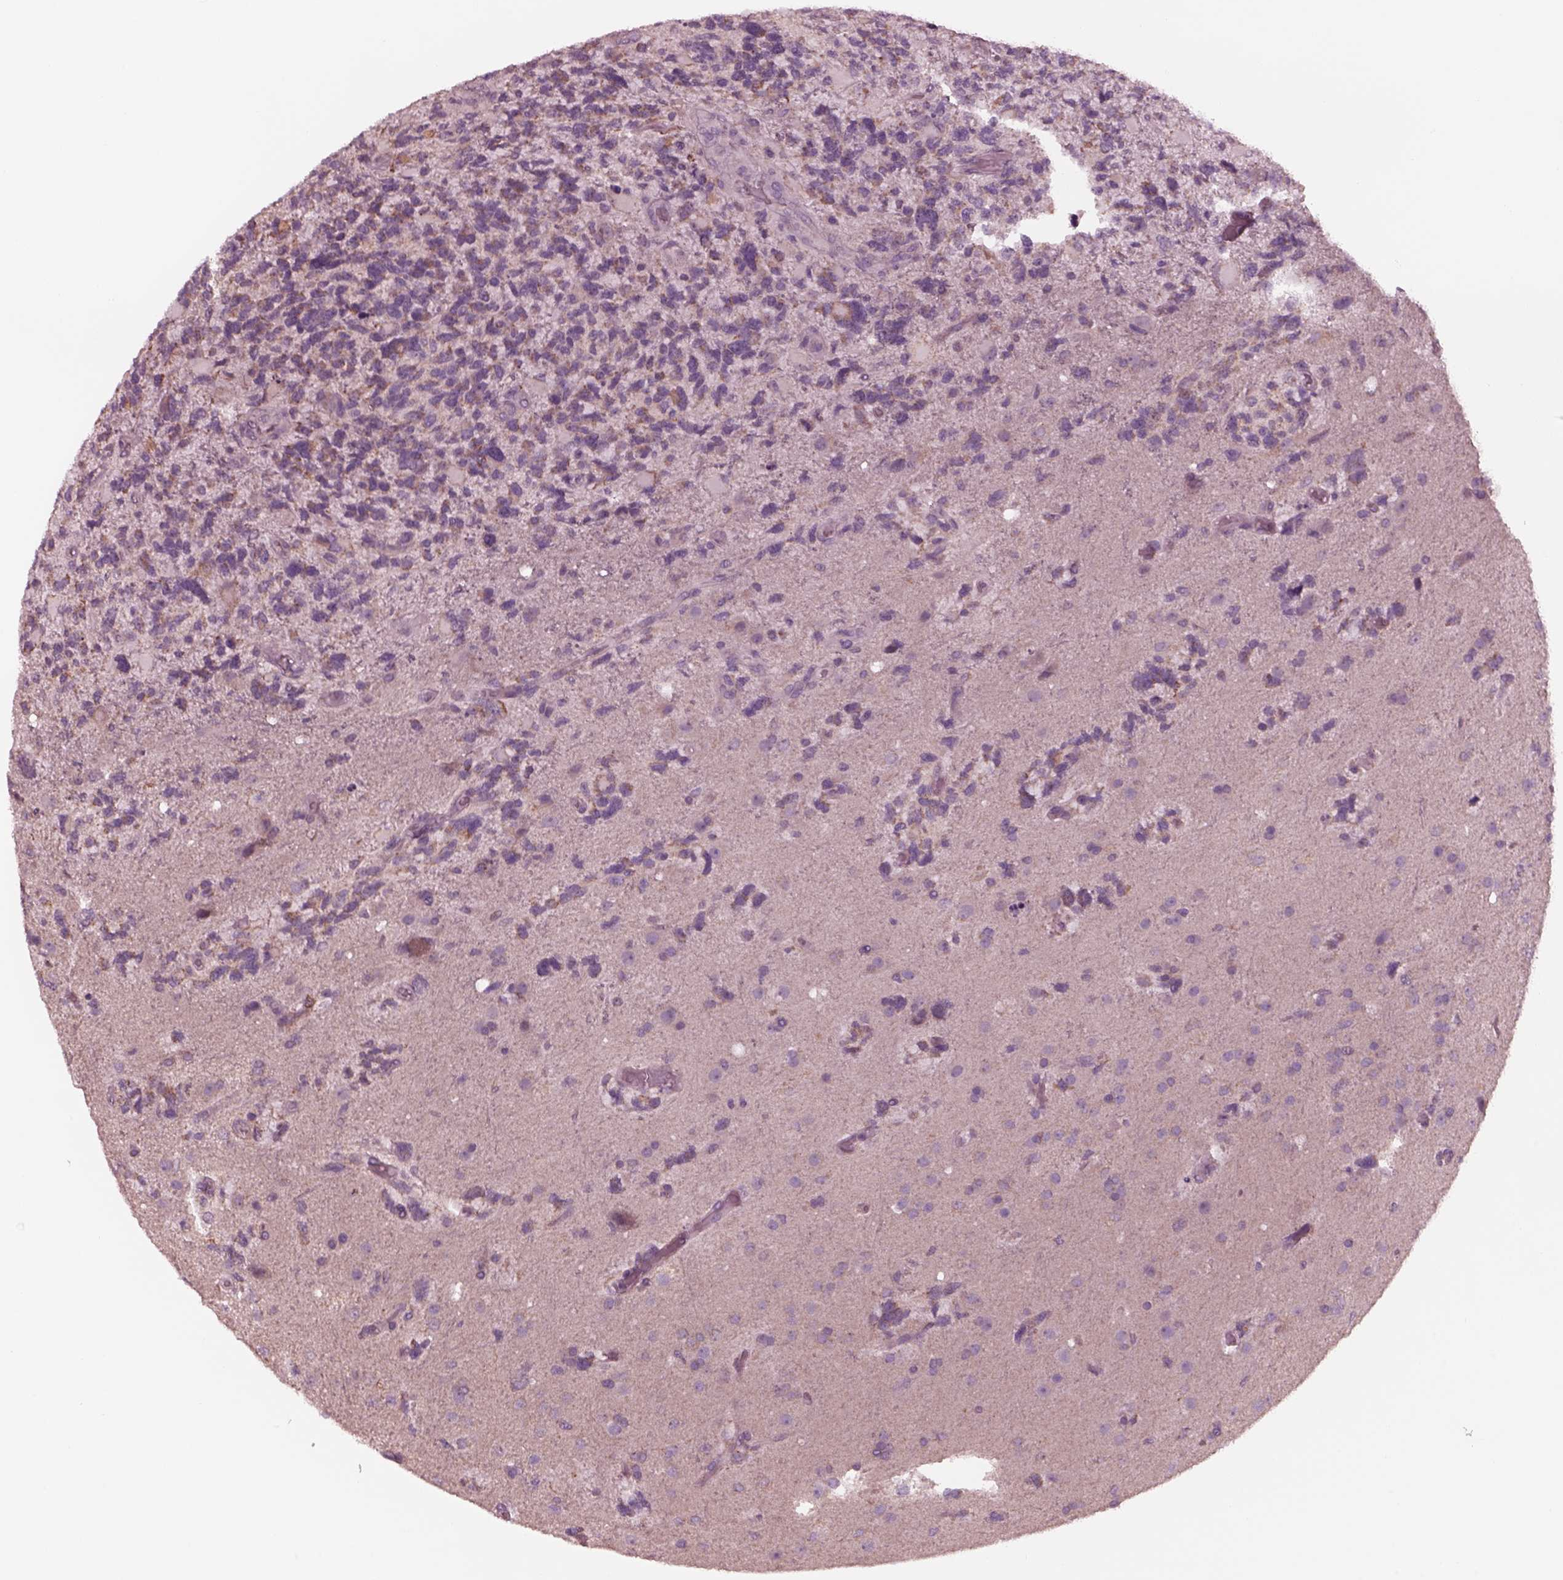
{"staining": {"intensity": "moderate", "quantity": "<25%", "location": "cytoplasmic/membranous"}, "tissue": "glioma", "cell_type": "Tumor cells", "image_type": "cancer", "snomed": [{"axis": "morphology", "description": "Glioma, malignant, High grade"}, {"axis": "topography", "description": "Brain"}], "caption": "The photomicrograph shows staining of malignant glioma (high-grade), revealing moderate cytoplasmic/membranous protein staining (brown color) within tumor cells.", "gene": "CELSR3", "patient": {"sex": "female", "age": 71}}